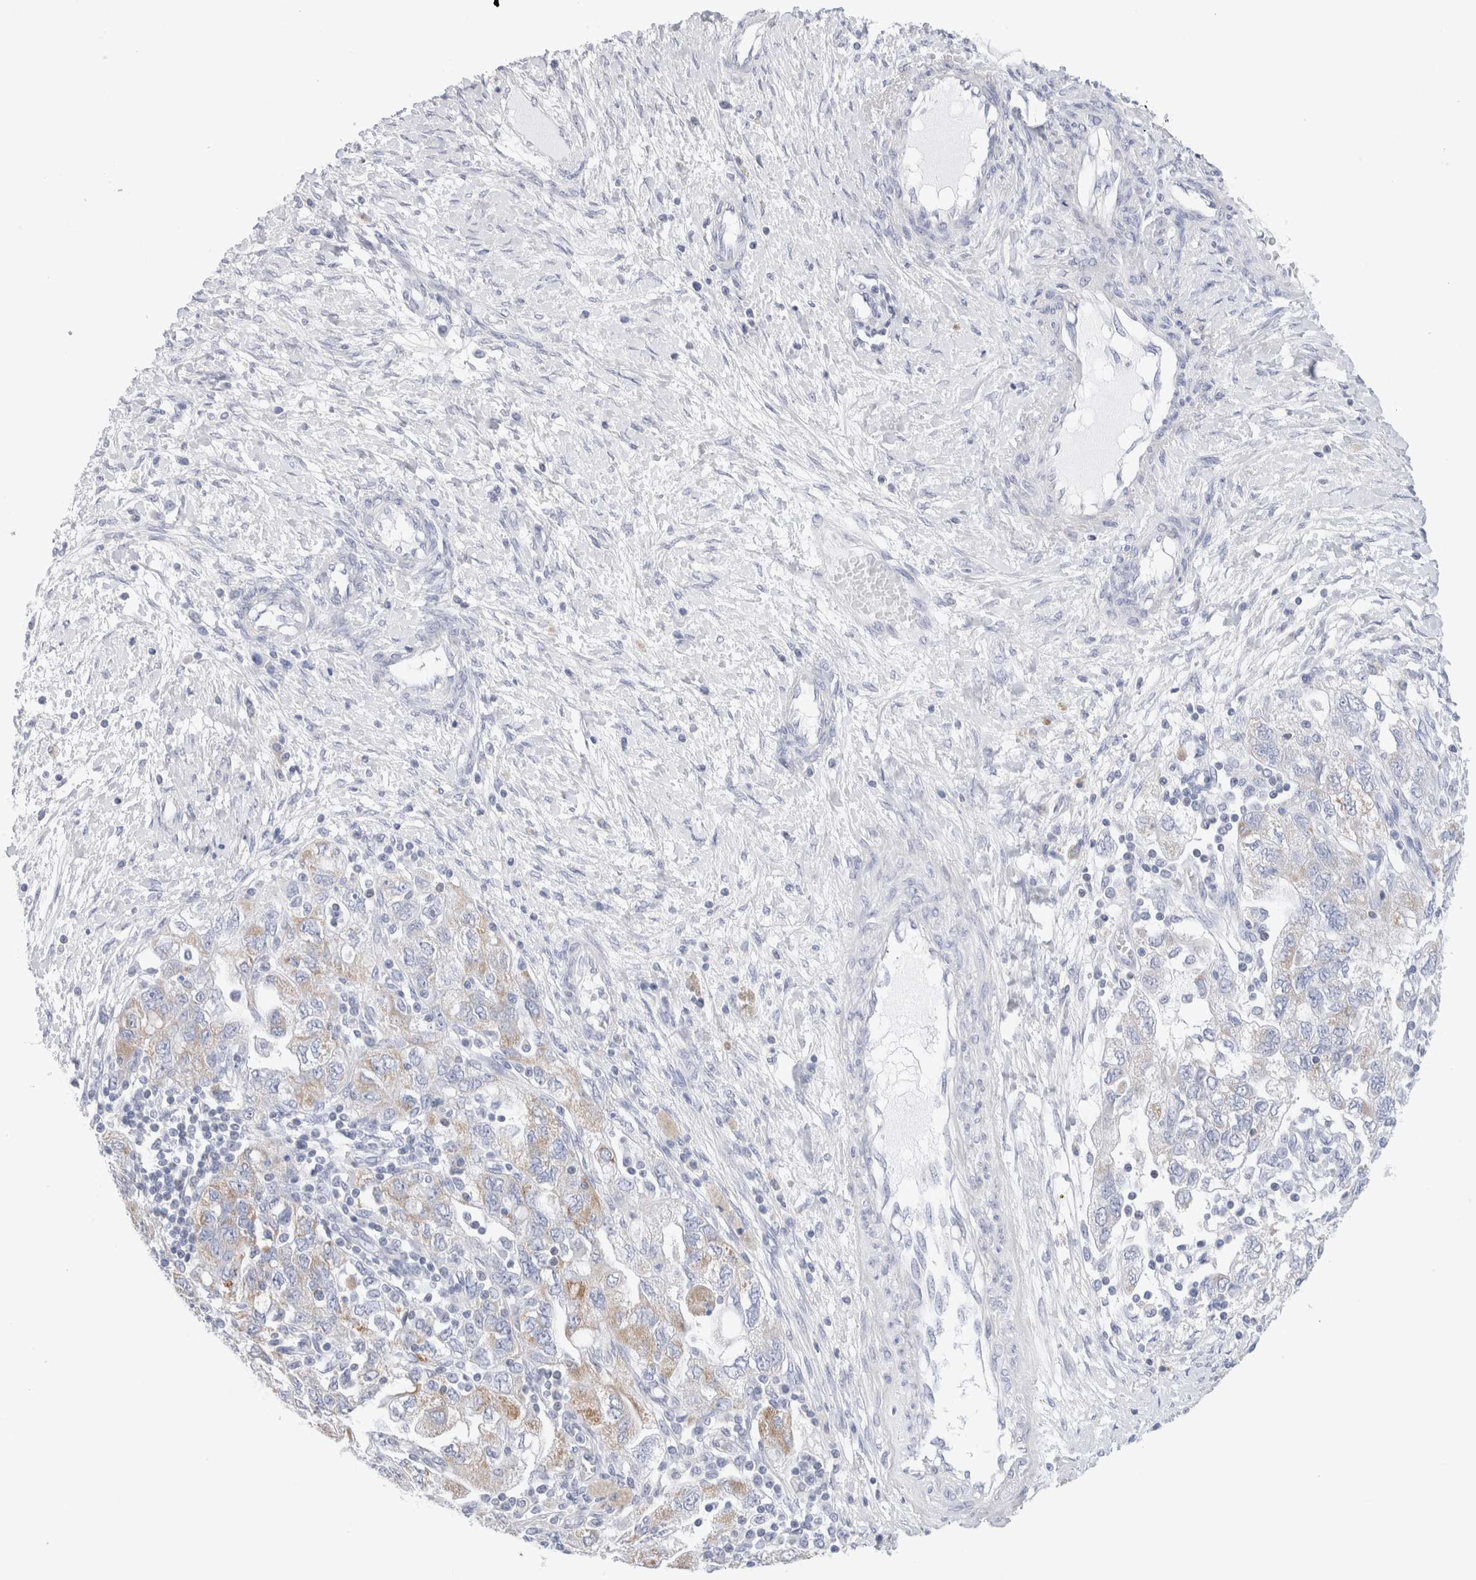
{"staining": {"intensity": "moderate", "quantity": "<25%", "location": "cytoplasmic/membranous"}, "tissue": "ovarian cancer", "cell_type": "Tumor cells", "image_type": "cancer", "snomed": [{"axis": "morphology", "description": "Carcinoma, NOS"}, {"axis": "morphology", "description": "Cystadenocarcinoma, serous, NOS"}, {"axis": "topography", "description": "Ovary"}], "caption": "An IHC image of neoplastic tissue is shown. Protein staining in brown labels moderate cytoplasmic/membranous positivity in ovarian carcinoma within tumor cells. (Stains: DAB in brown, nuclei in blue, Microscopy: brightfield microscopy at high magnification).", "gene": "ECHDC2", "patient": {"sex": "female", "age": 69}}